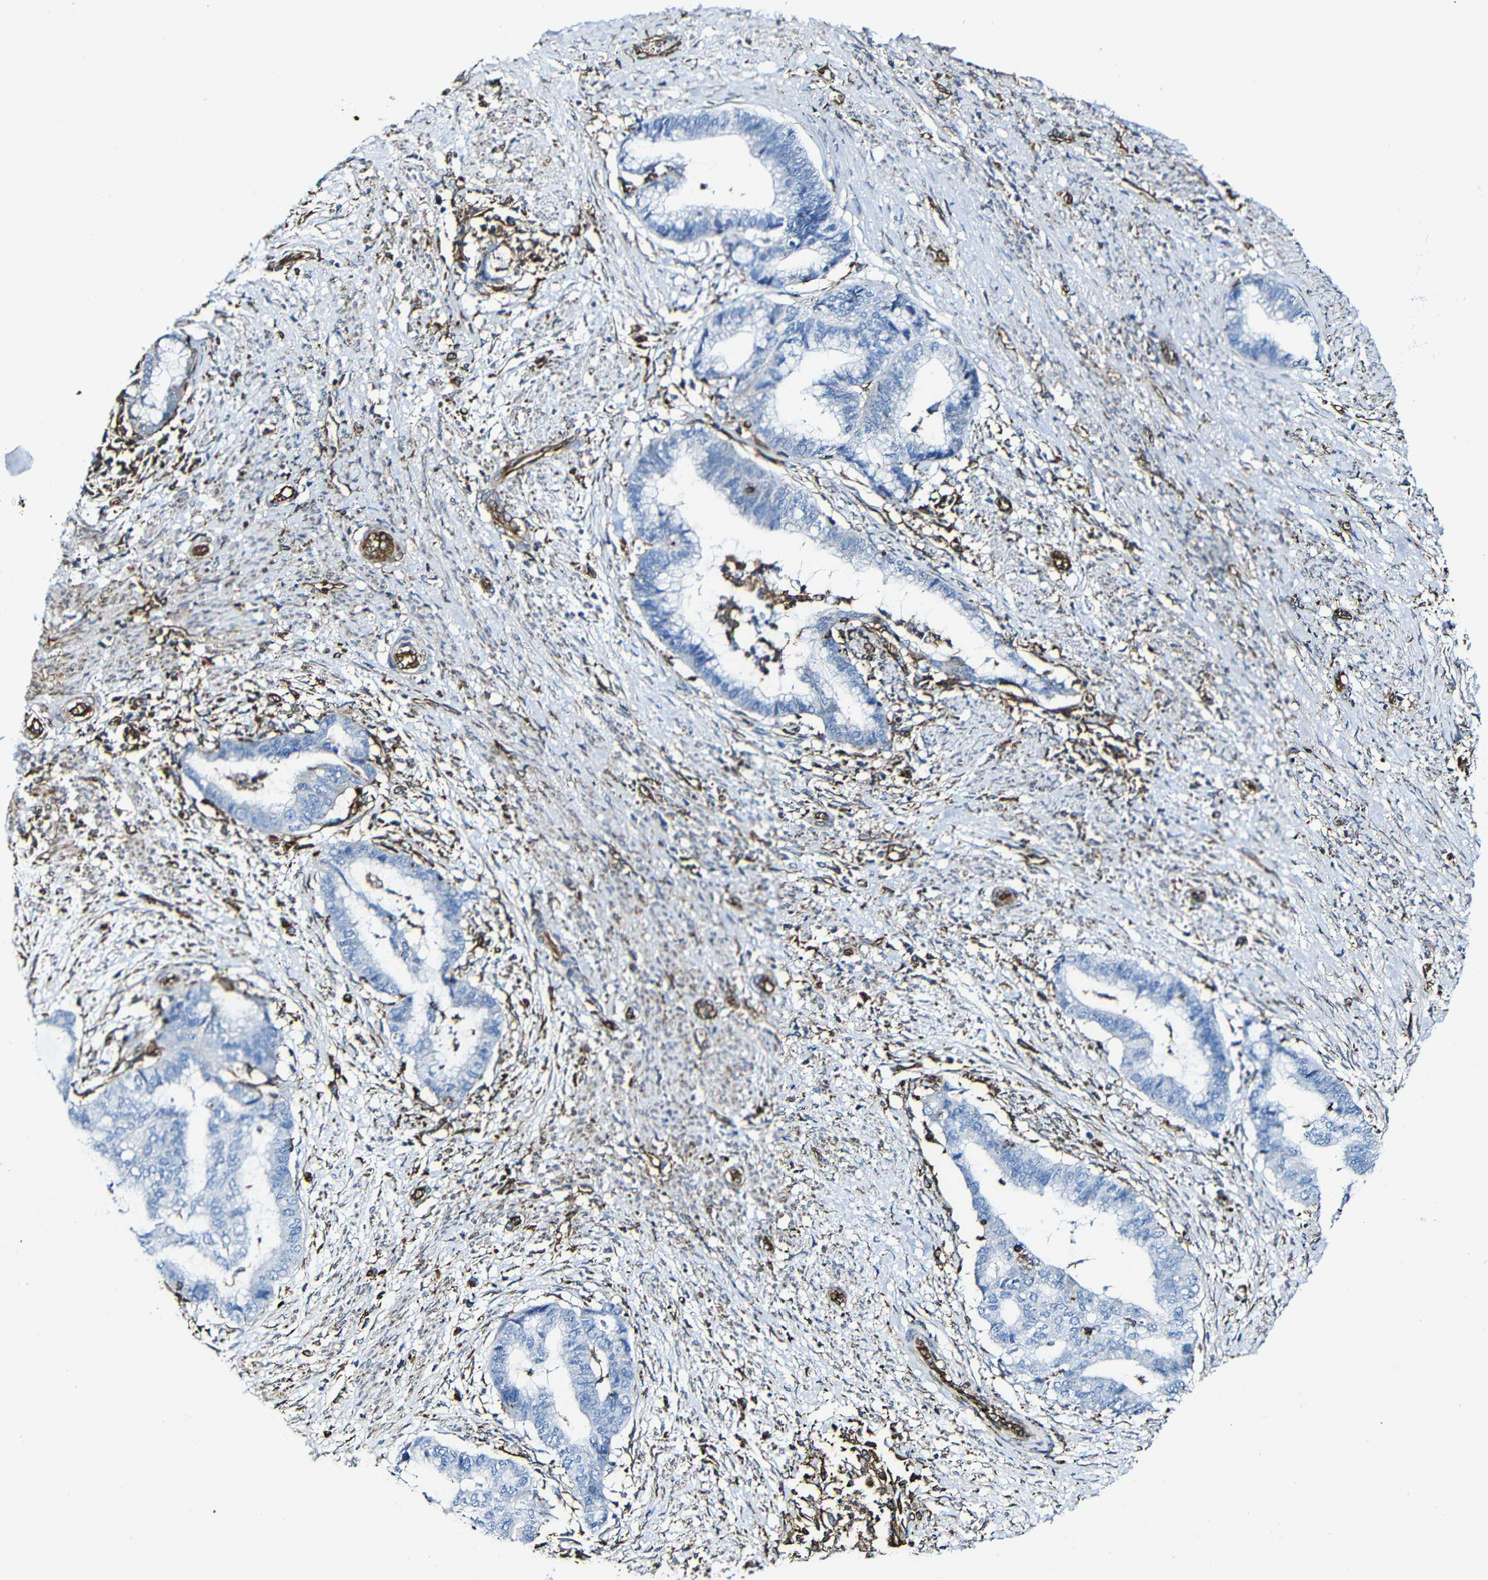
{"staining": {"intensity": "negative", "quantity": "none", "location": "none"}, "tissue": "endometrial cancer", "cell_type": "Tumor cells", "image_type": "cancer", "snomed": [{"axis": "morphology", "description": "Necrosis, NOS"}, {"axis": "morphology", "description": "Adenocarcinoma, NOS"}, {"axis": "topography", "description": "Endometrium"}], "caption": "A micrograph of human endometrial cancer is negative for staining in tumor cells.", "gene": "MSN", "patient": {"sex": "female", "age": 79}}